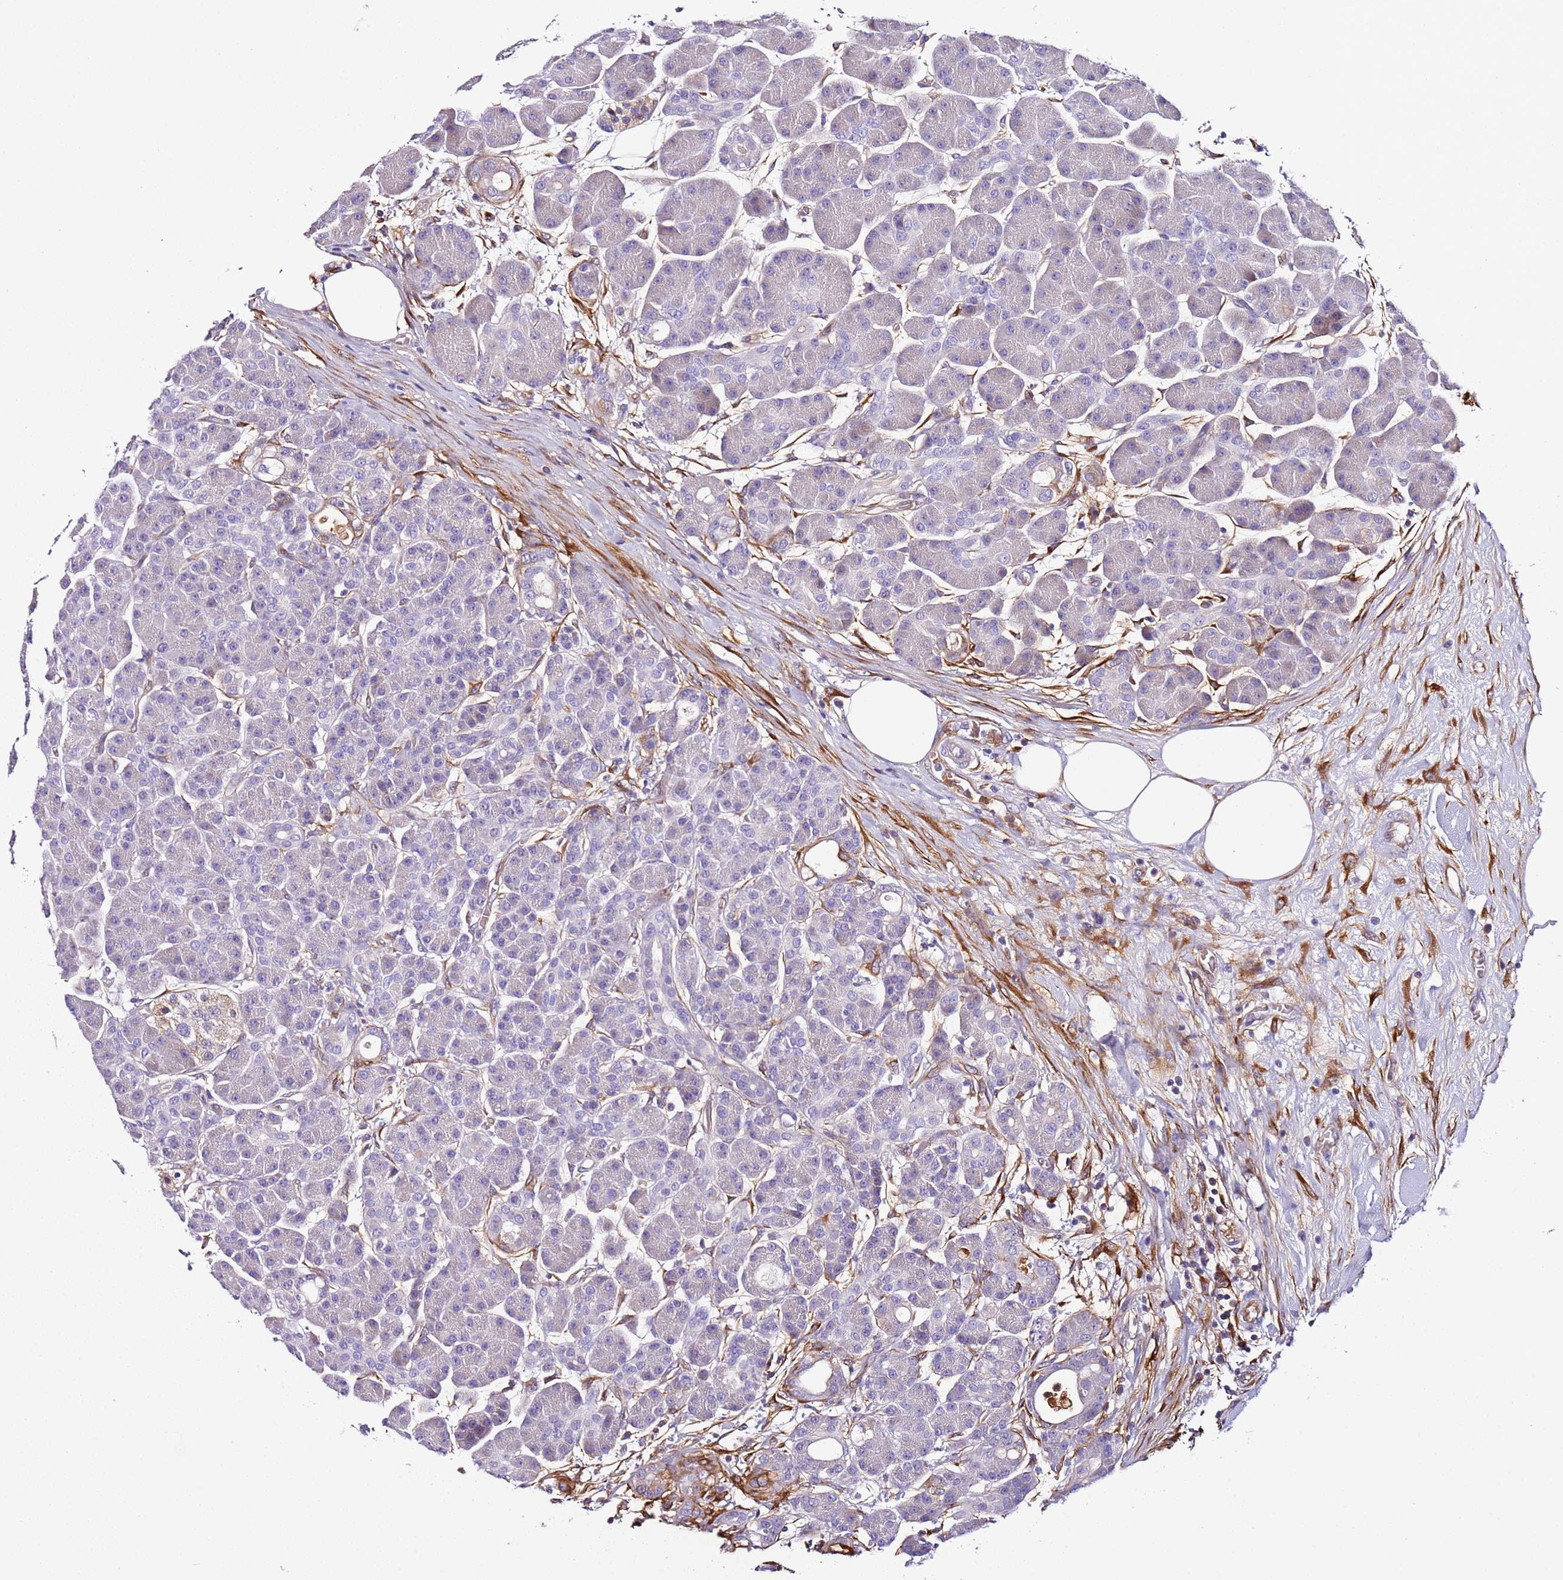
{"staining": {"intensity": "negative", "quantity": "none", "location": "none"}, "tissue": "pancreas", "cell_type": "Exocrine glandular cells", "image_type": "normal", "snomed": [{"axis": "morphology", "description": "Normal tissue, NOS"}, {"axis": "topography", "description": "Pancreas"}], "caption": "Immunohistochemistry (IHC) of benign human pancreas exhibits no expression in exocrine glandular cells.", "gene": "FAM174C", "patient": {"sex": "male", "age": 63}}